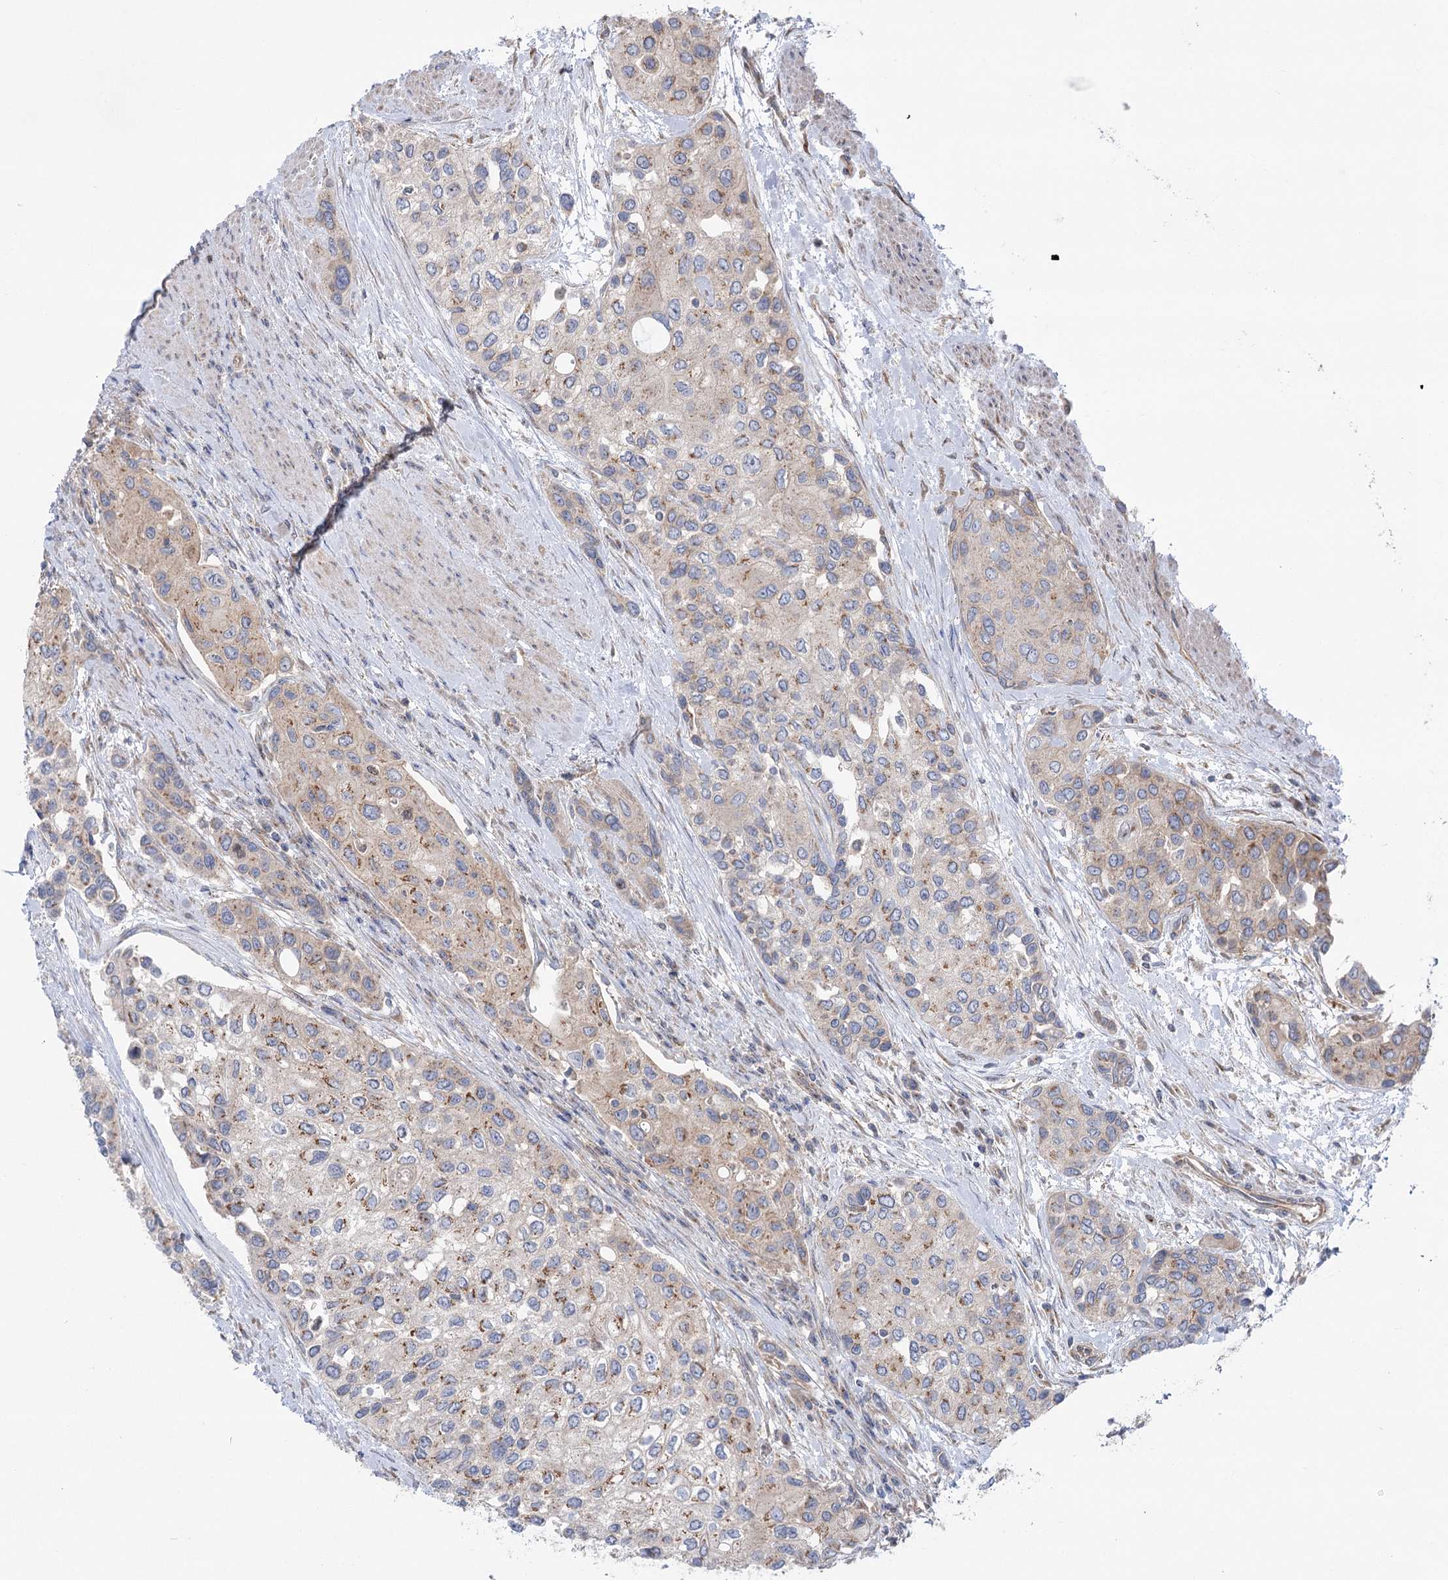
{"staining": {"intensity": "weak", "quantity": ">75%", "location": "cytoplasmic/membranous"}, "tissue": "urothelial cancer", "cell_type": "Tumor cells", "image_type": "cancer", "snomed": [{"axis": "morphology", "description": "Normal tissue, NOS"}, {"axis": "morphology", "description": "Urothelial carcinoma, High grade"}, {"axis": "topography", "description": "Vascular tissue"}, {"axis": "topography", "description": "Urinary bladder"}], "caption": "Approximately >75% of tumor cells in human urothelial cancer show weak cytoplasmic/membranous protein staining as visualized by brown immunohistochemical staining.", "gene": "SCN11A", "patient": {"sex": "female", "age": 56}}